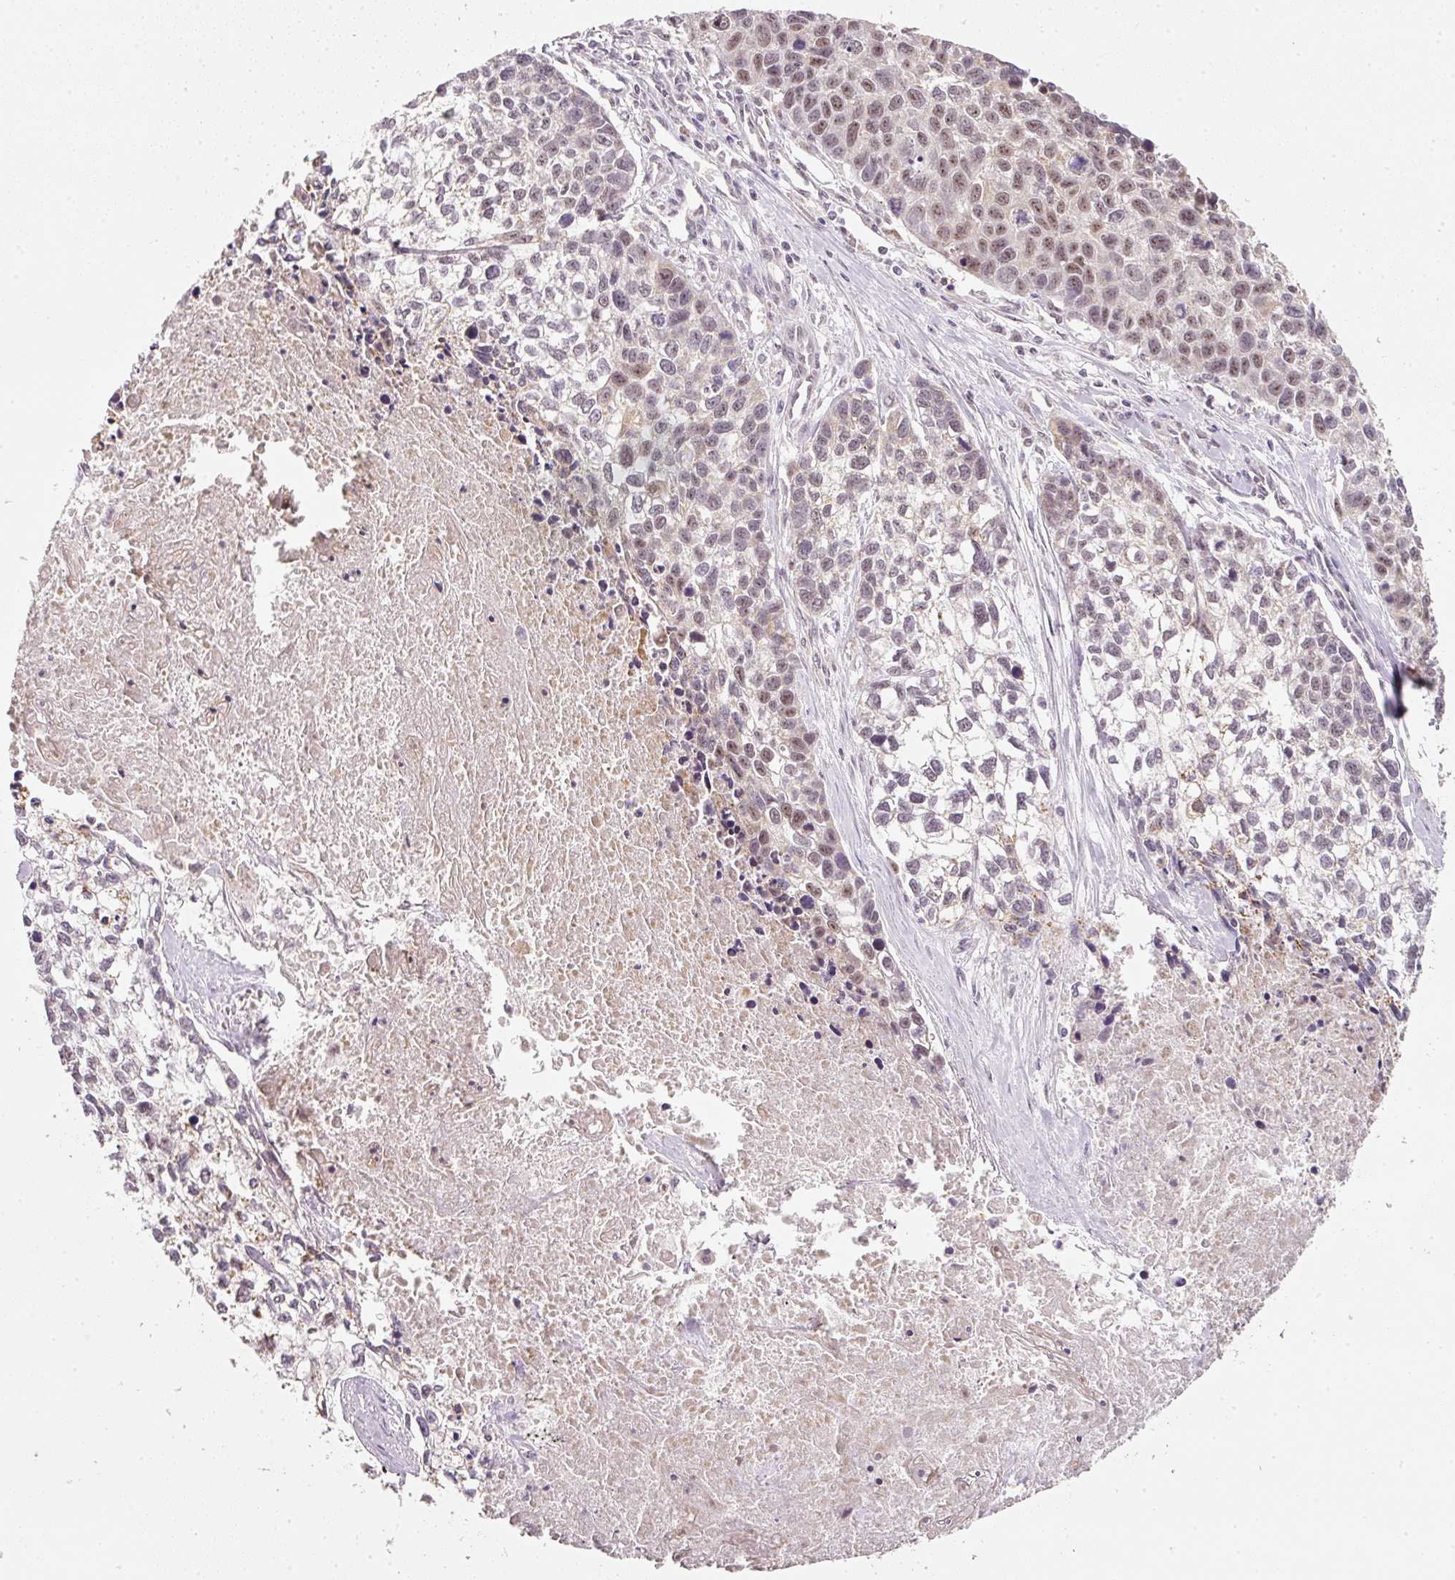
{"staining": {"intensity": "moderate", "quantity": "<25%", "location": "nuclear"}, "tissue": "lung cancer", "cell_type": "Tumor cells", "image_type": "cancer", "snomed": [{"axis": "morphology", "description": "Squamous cell carcinoma, NOS"}, {"axis": "topography", "description": "Lung"}], "caption": "Lung cancer (squamous cell carcinoma) tissue exhibits moderate nuclear positivity in about <25% of tumor cells", "gene": "FSTL3", "patient": {"sex": "male", "age": 74}}